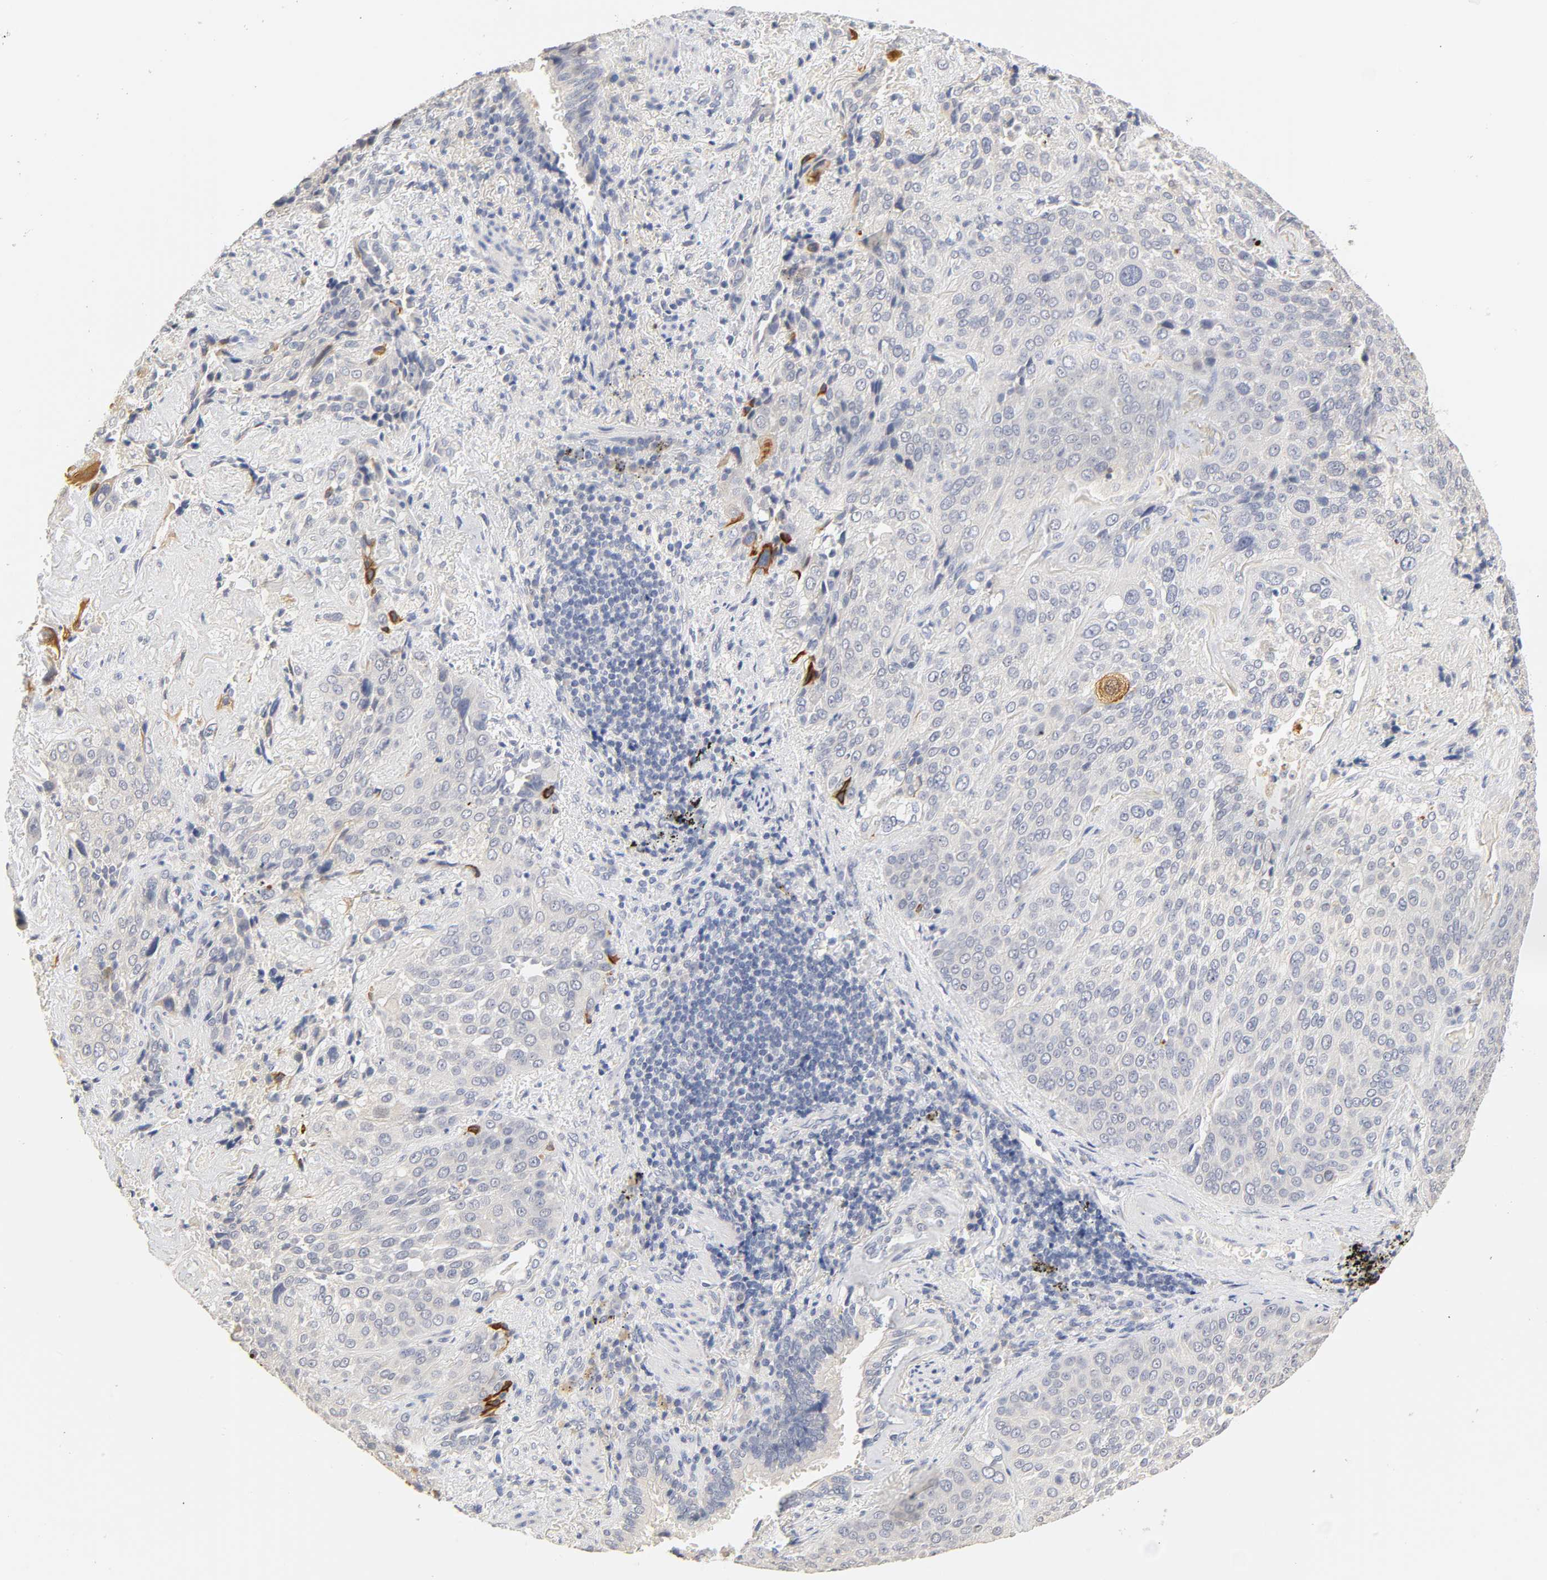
{"staining": {"intensity": "strong", "quantity": "<25%", "location": "cytoplasmic/membranous"}, "tissue": "lung cancer", "cell_type": "Tumor cells", "image_type": "cancer", "snomed": [{"axis": "morphology", "description": "Squamous cell carcinoma, NOS"}, {"axis": "topography", "description": "Lung"}], "caption": "Protein staining of lung cancer (squamous cell carcinoma) tissue displays strong cytoplasmic/membranous positivity in about <25% of tumor cells.", "gene": "OVOL1", "patient": {"sex": "male", "age": 54}}